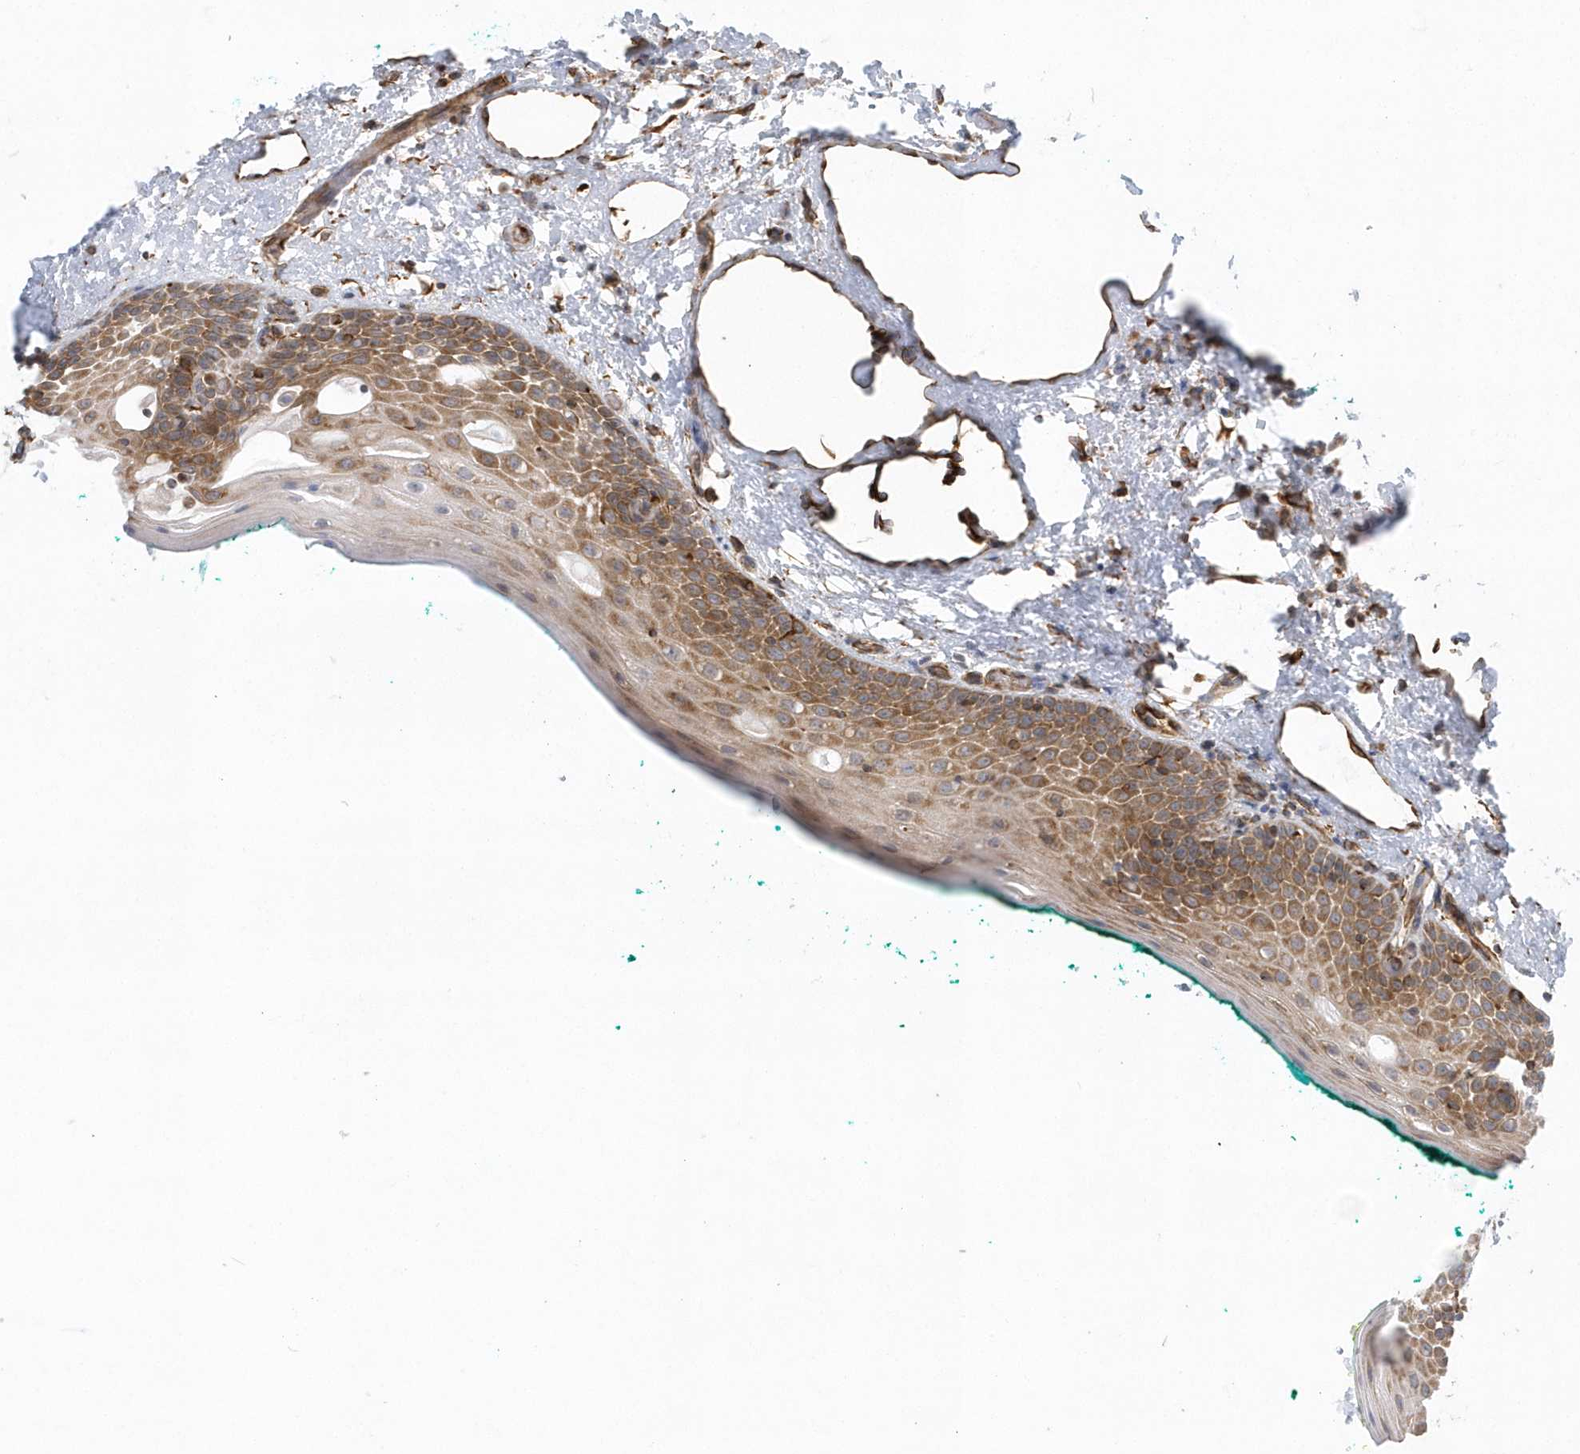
{"staining": {"intensity": "moderate", "quantity": "25%-75%", "location": "cytoplasmic/membranous"}, "tissue": "oral mucosa", "cell_type": "Squamous epithelial cells", "image_type": "normal", "snomed": [{"axis": "morphology", "description": "Normal tissue, NOS"}, {"axis": "topography", "description": "Oral tissue"}], "caption": "Protein staining demonstrates moderate cytoplasmic/membranous positivity in about 25%-75% of squamous epithelial cells in unremarkable oral mucosa. The staining was performed using DAB, with brown indicating positive protein expression. Nuclei are stained blue with hematoxylin.", "gene": "GPR152", "patient": {"sex": "female", "age": 70}}